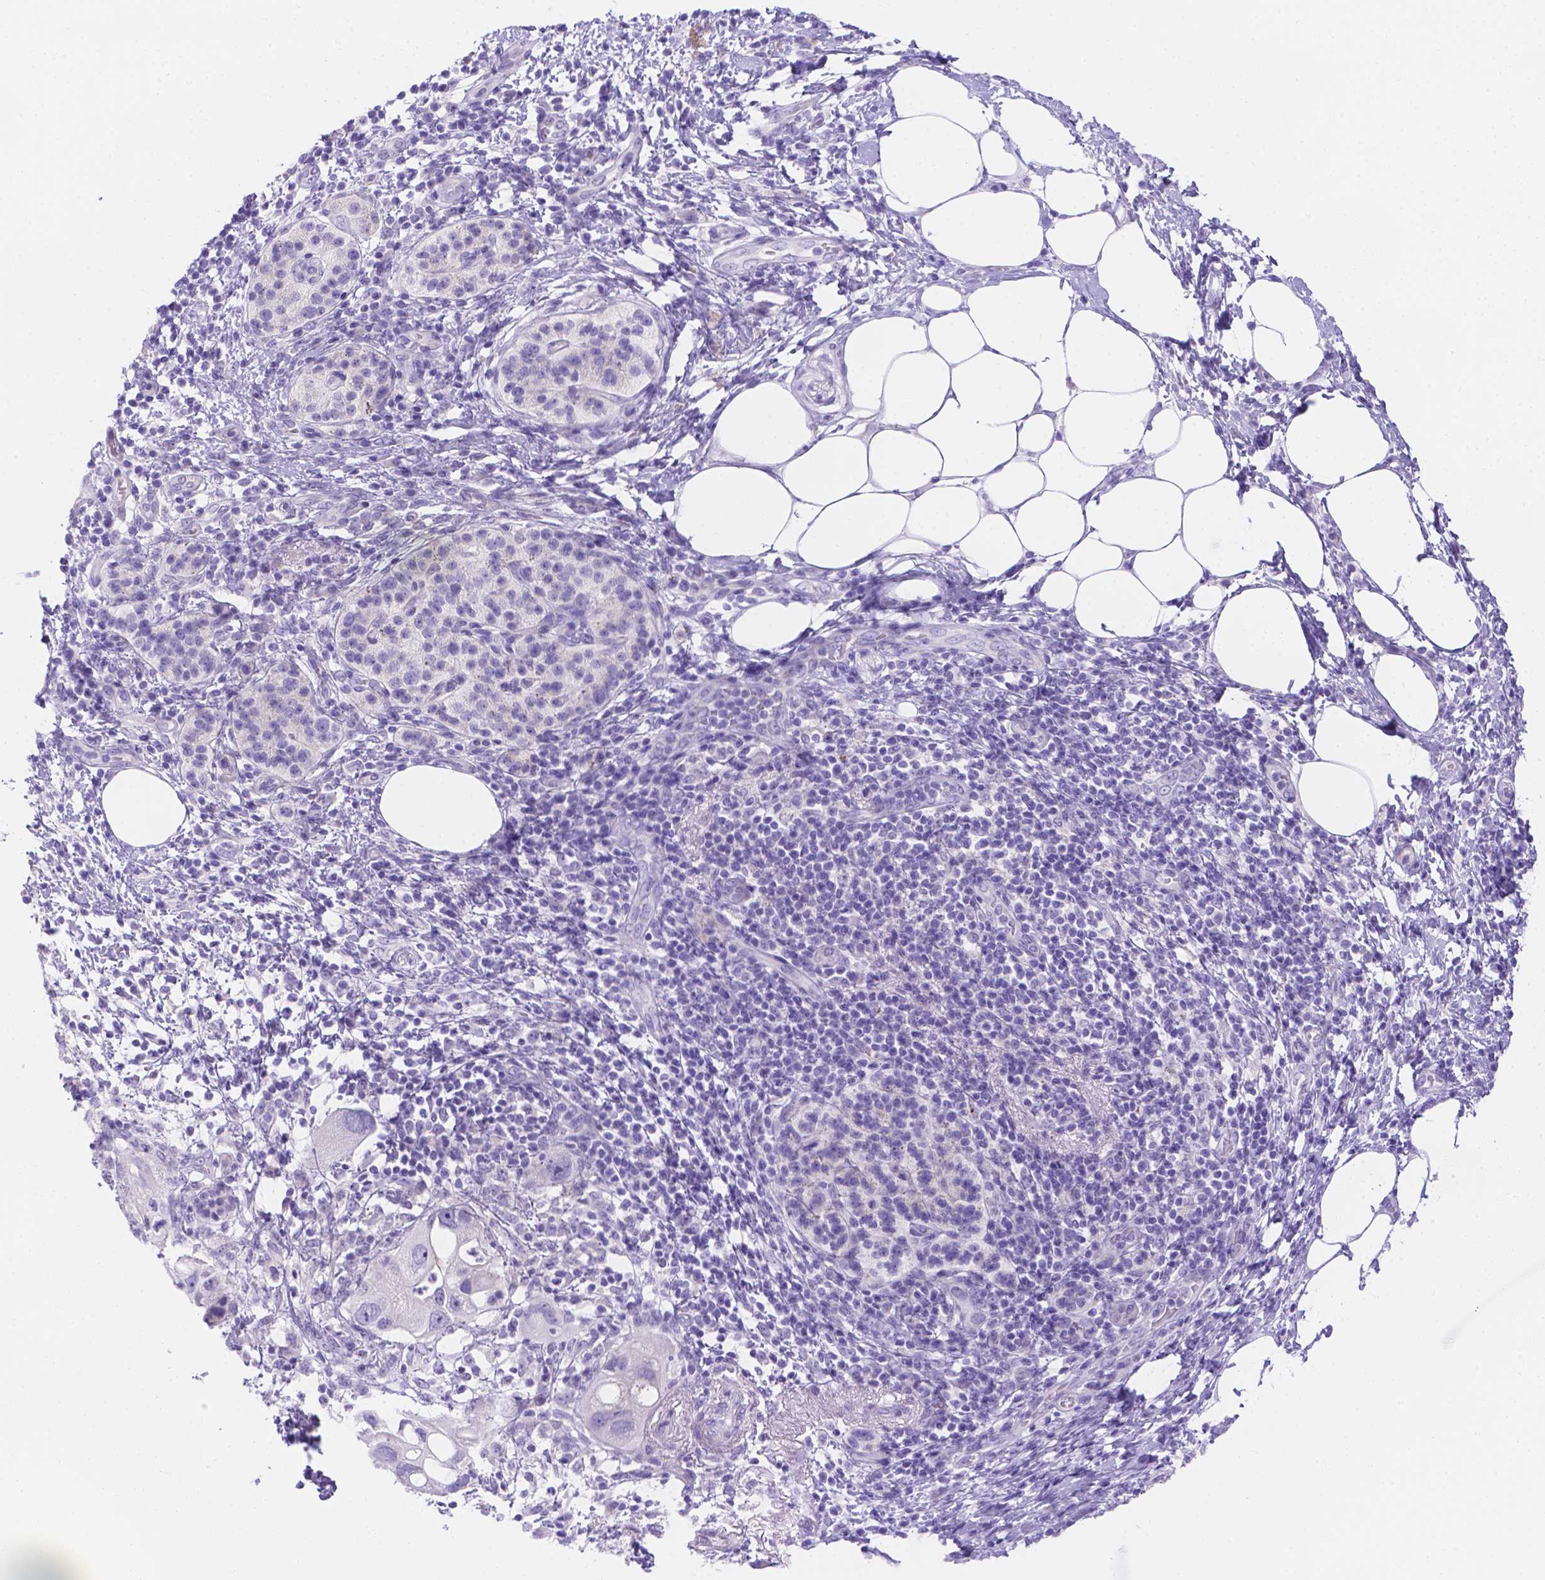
{"staining": {"intensity": "negative", "quantity": "none", "location": "none"}, "tissue": "pancreatic cancer", "cell_type": "Tumor cells", "image_type": "cancer", "snomed": [{"axis": "morphology", "description": "Adenocarcinoma, NOS"}, {"axis": "topography", "description": "Pancreas"}], "caption": "DAB immunohistochemical staining of human pancreatic cancer (adenocarcinoma) reveals no significant staining in tumor cells.", "gene": "MLN", "patient": {"sex": "female", "age": 72}}